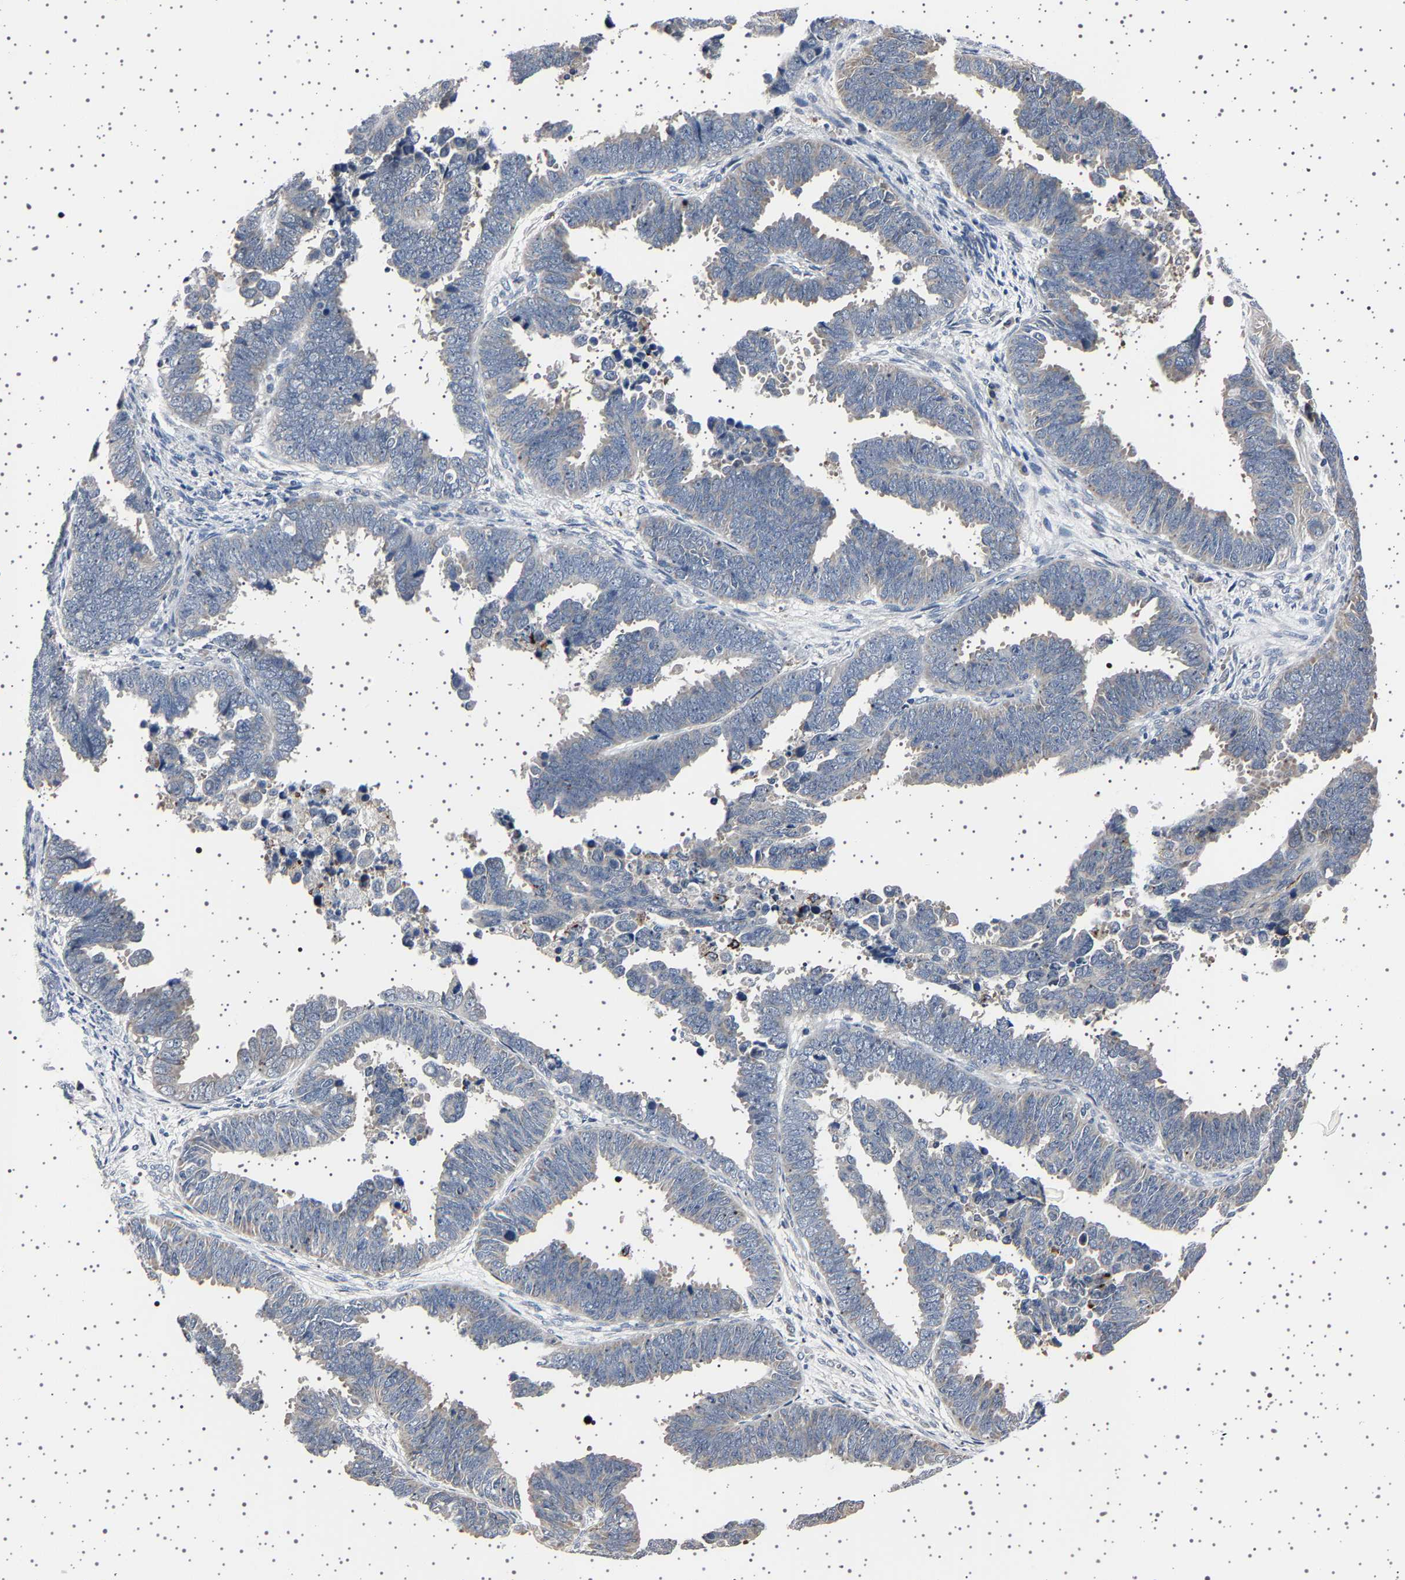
{"staining": {"intensity": "negative", "quantity": "none", "location": "none"}, "tissue": "endometrial cancer", "cell_type": "Tumor cells", "image_type": "cancer", "snomed": [{"axis": "morphology", "description": "Adenocarcinoma, NOS"}, {"axis": "topography", "description": "Endometrium"}], "caption": "Endometrial cancer stained for a protein using IHC reveals no expression tumor cells.", "gene": "IL10RB", "patient": {"sex": "female", "age": 75}}